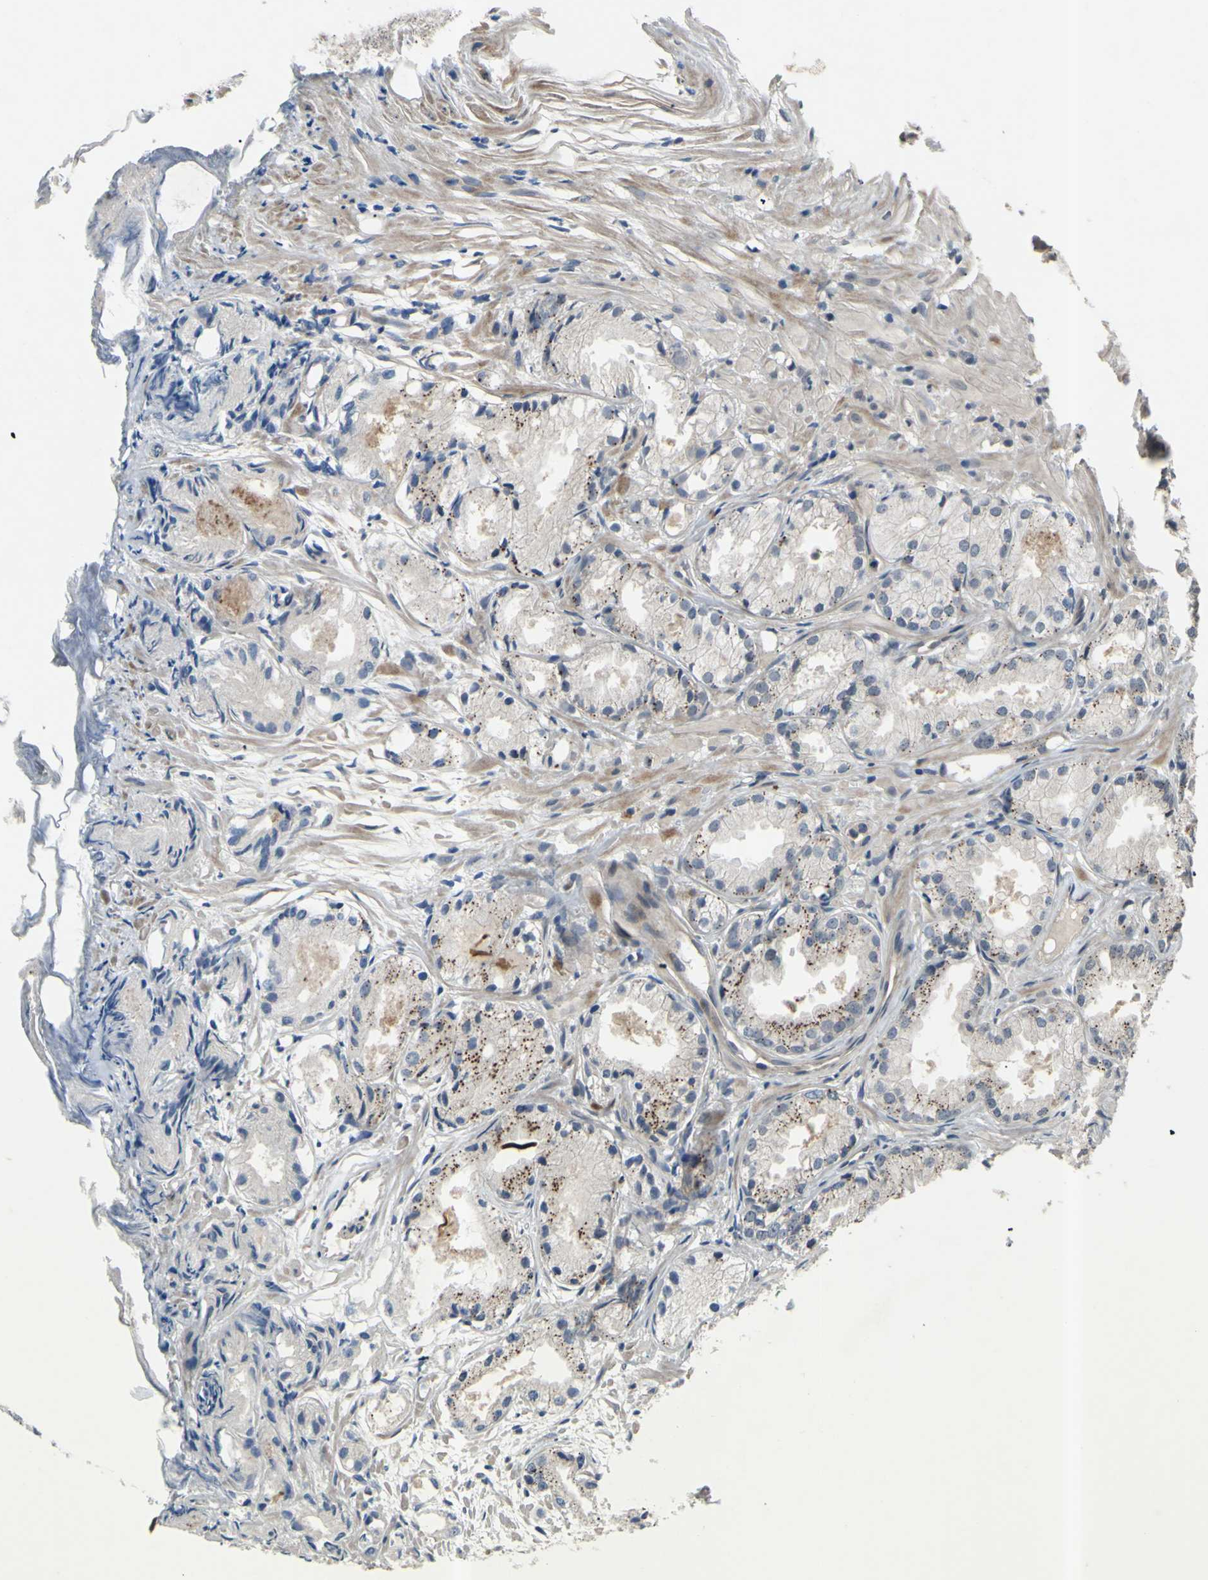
{"staining": {"intensity": "moderate", "quantity": "25%-75%", "location": "cytoplasmic/membranous"}, "tissue": "prostate cancer", "cell_type": "Tumor cells", "image_type": "cancer", "snomed": [{"axis": "morphology", "description": "Adenocarcinoma, Low grade"}, {"axis": "topography", "description": "Prostate"}], "caption": "Human prostate cancer (low-grade adenocarcinoma) stained with a protein marker demonstrates moderate staining in tumor cells.", "gene": "ALK", "patient": {"sex": "male", "age": 72}}